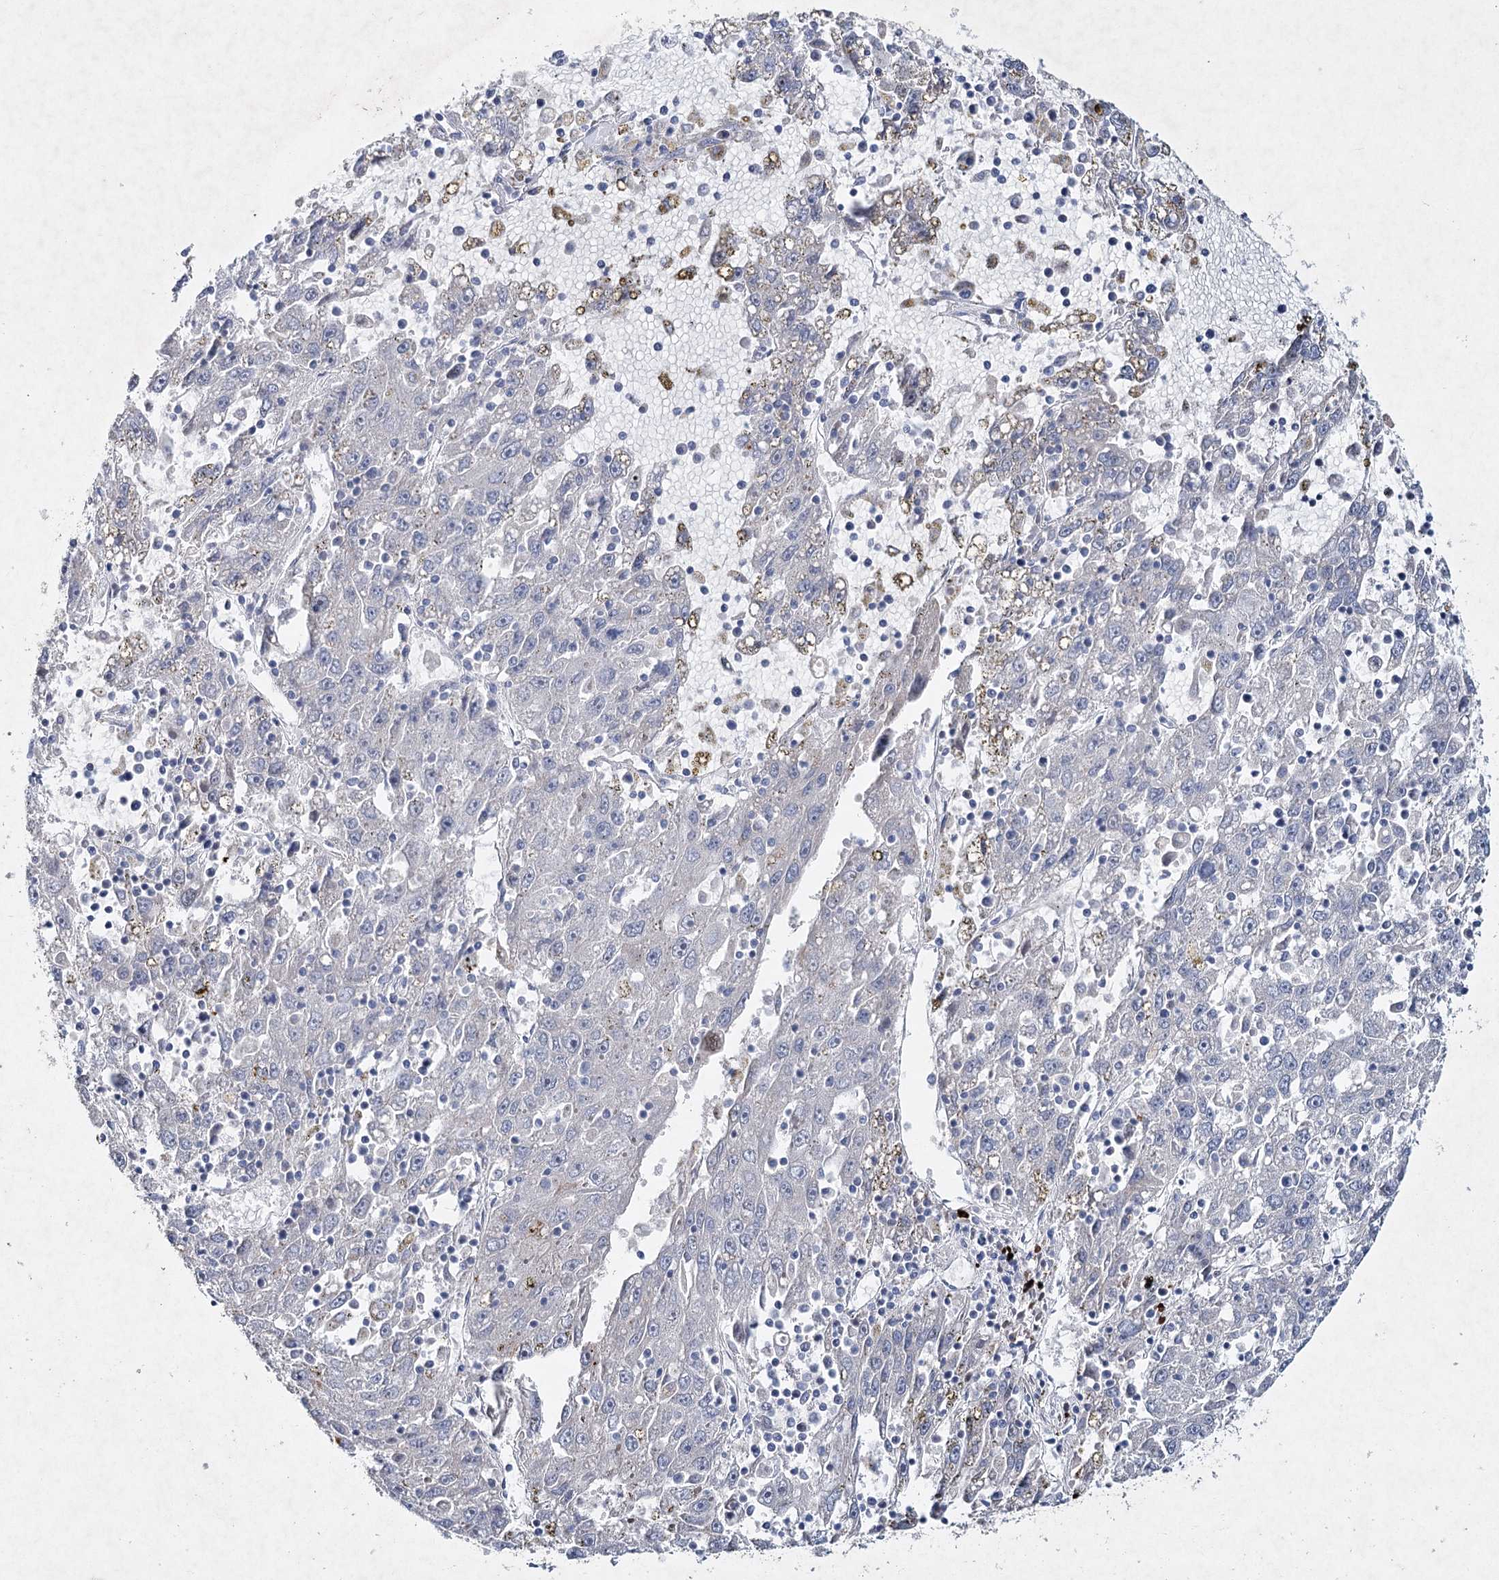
{"staining": {"intensity": "negative", "quantity": "none", "location": "none"}, "tissue": "liver cancer", "cell_type": "Tumor cells", "image_type": "cancer", "snomed": [{"axis": "morphology", "description": "Carcinoma, Hepatocellular, NOS"}, {"axis": "topography", "description": "Liver"}], "caption": "Micrograph shows no protein expression in tumor cells of liver cancer (hepatocellular carcinoma) tissue.", "gene": "RFX6", "patient": {"sex": "male", "age": 49}}